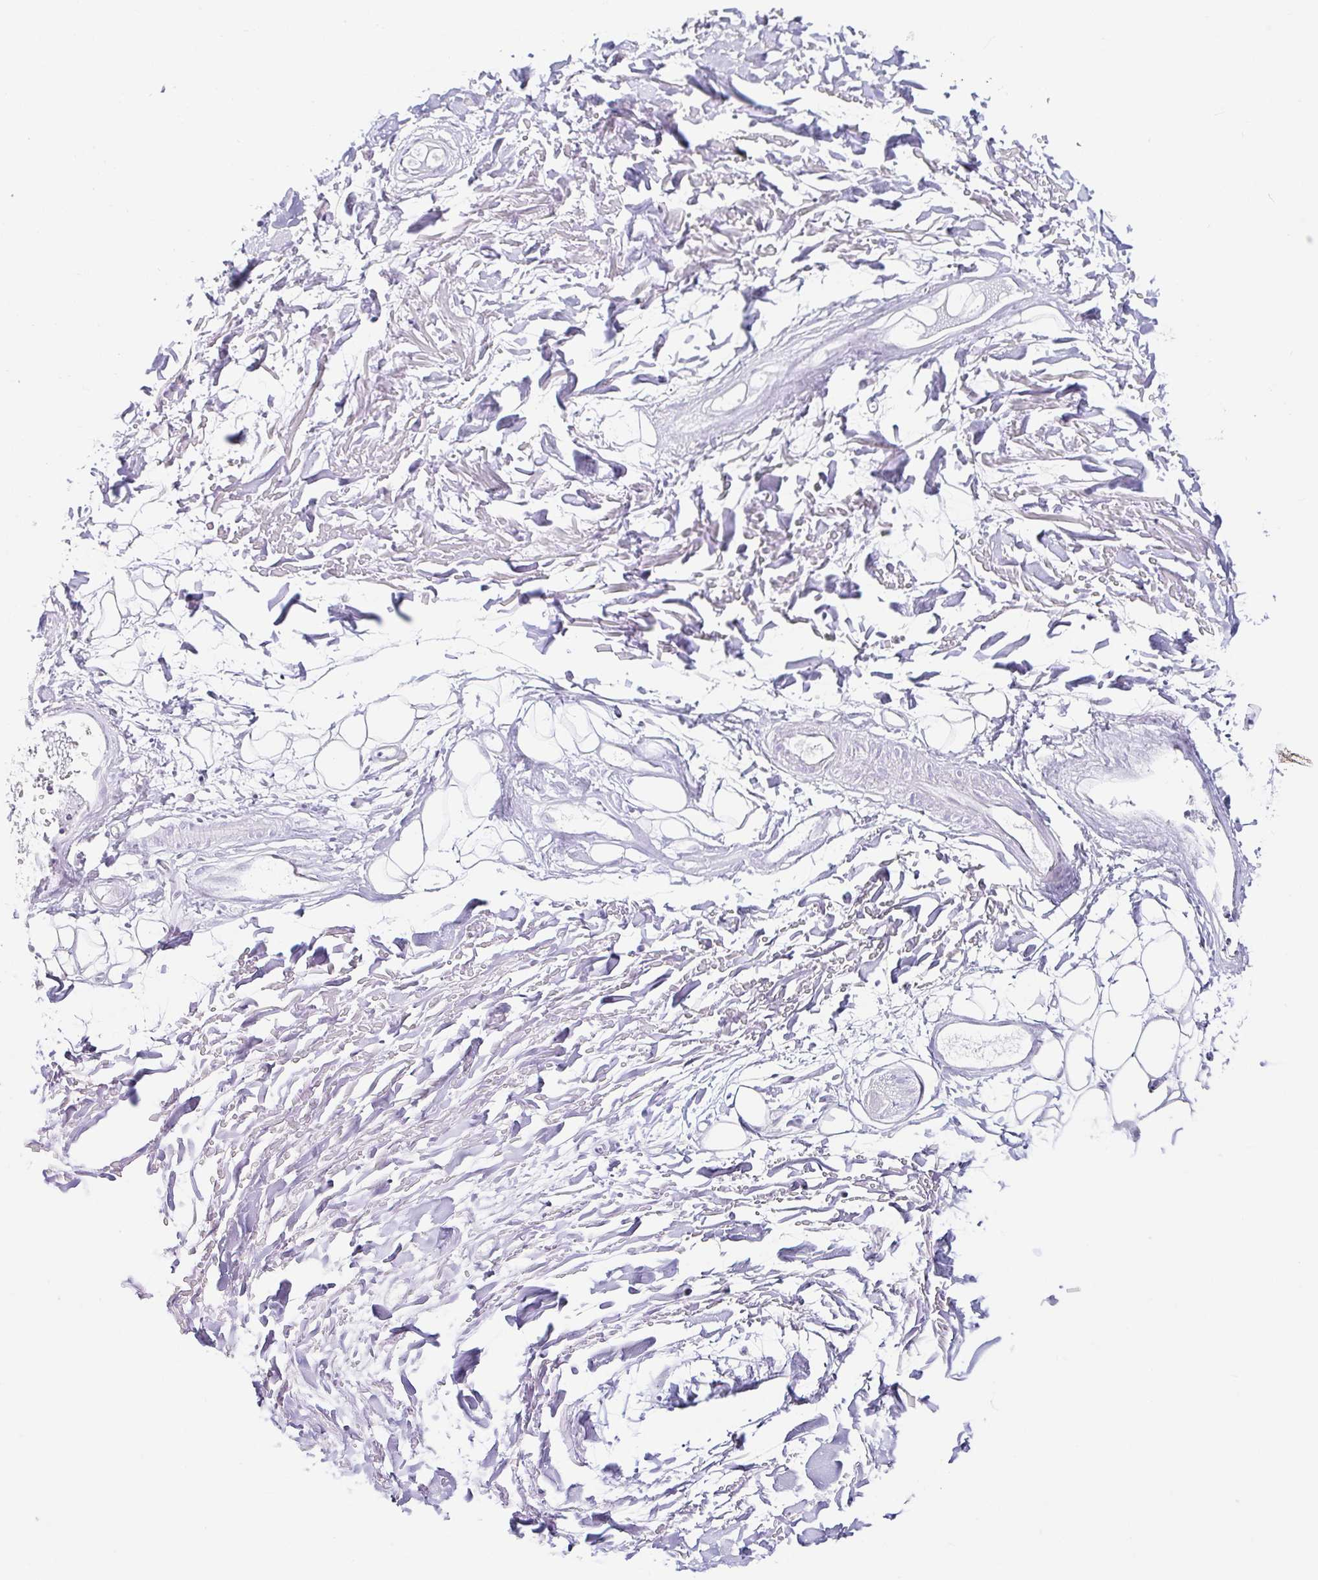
{"staining": {"intensity": "negative", "quantity": "none", "location": "none"}, "tissue": "adipose tissue", "cell_type": "Adipocytes", "image_type": "normal", "snomed": [{"axis": "morphology", "description": "Normal tissue, NOS"}, {"axis": "topography", "description": "Cartilage tissue"}], "caption": "Immunohistochemistry image of unremarkable adipose tissue stained for a protein (brown), which demonstrates no expression in adipocytes. (Stains: DAB immunohistochemistry with hematoxylin counter stain, Microscopy: brightfield microscopy at high magnification).", "gene": "TMPRSS11E", "patient": {"sex": "male", "age": 57}}